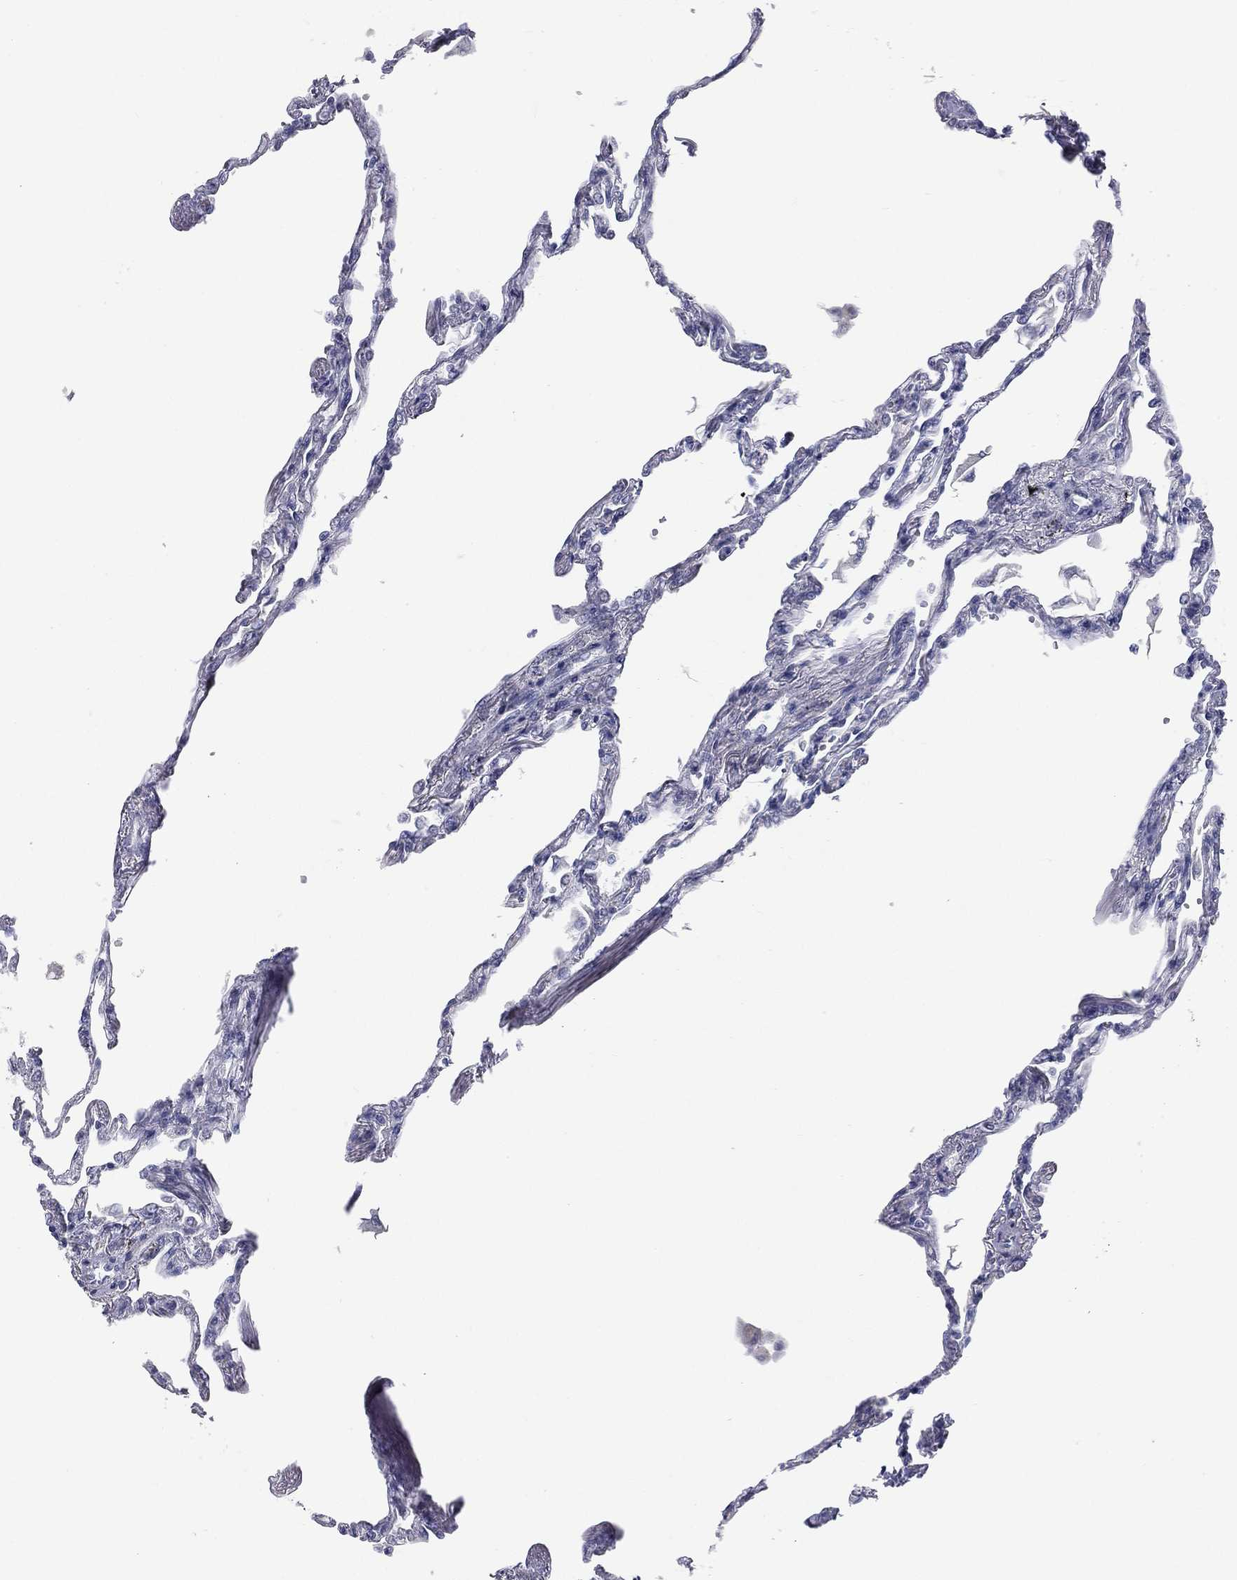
{"staining": {"intensity": "negative", "quantity": "none", "location": "none"}, "tissue": "lung", "cell_type": "Alveolar cells", "image_type": "normal", "snomed": [{"axis": "morphology", "description": "Normal tissue, NOS"}, {"axis": "topography", "description": "Lung"}], "caption": "DAB immunohistochemical staining of unremarkable human lung exhibits no significant staining in alveolar cells. (DAB IHC visualized using brightfield microscopy, high magnification).", "gene": "STK31", "patient": {"sex": "male", "age": 78}}